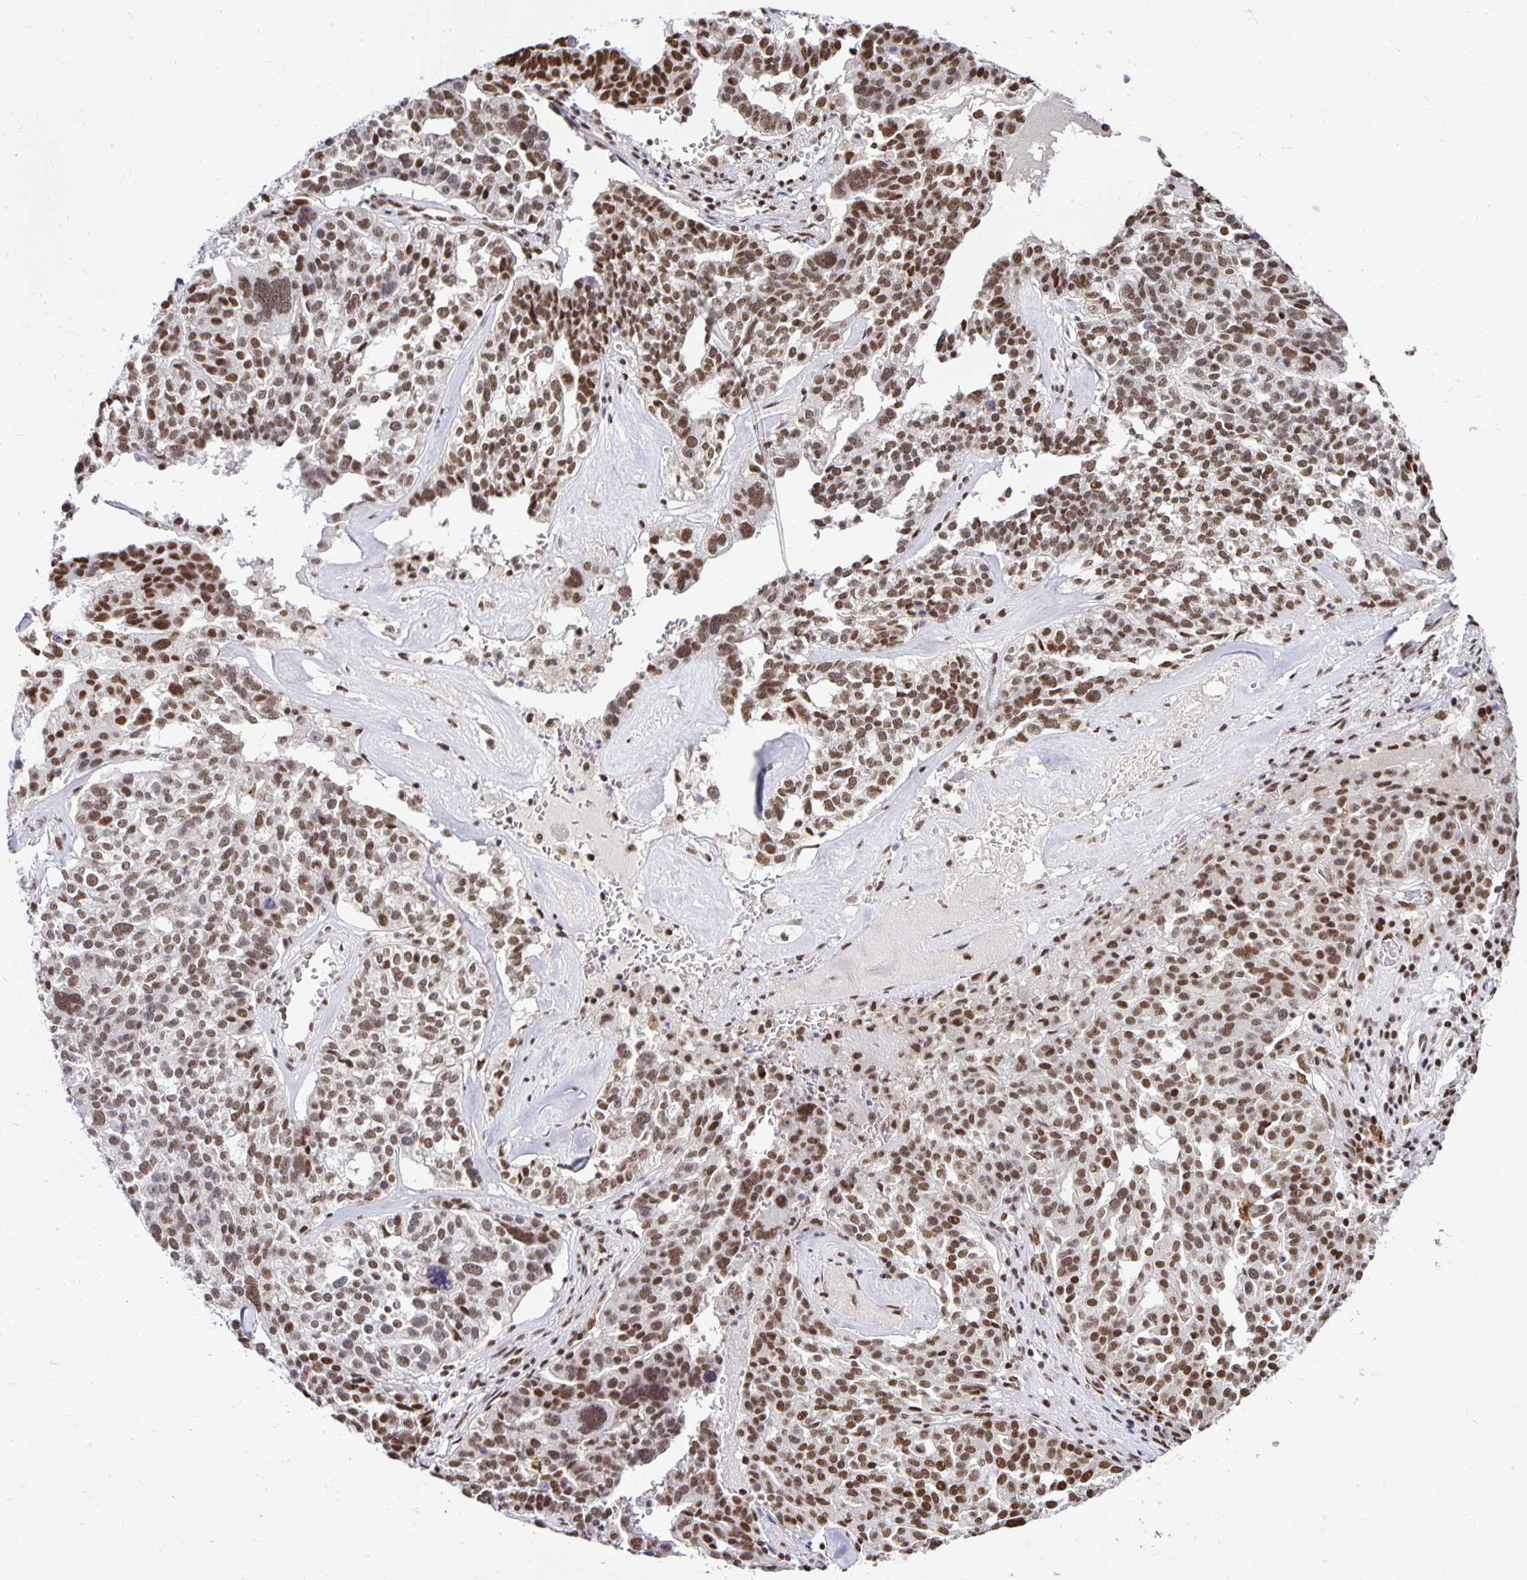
{"staining": {"intensity": "strong", "quantity": ">75%", "location": "nuclear"}, "tissue": "ovarian cancer", "cell_type": "Tumor cells", "image_type": "cancer", "snomed": [{"axis": "morphology", "description": "Cystadenocarcinoma, serous, NOS"}, {"axis": "topography", "description": "Ovary"}], "caption": "Ovarian cancer (serous cystadenocarcinoma) stained with a brown dye exhibits strong nuclear positive staining in about >75% of tumor cells.", "gene": "ZNF579", "patient": {"sex": "female", "age": 59}}